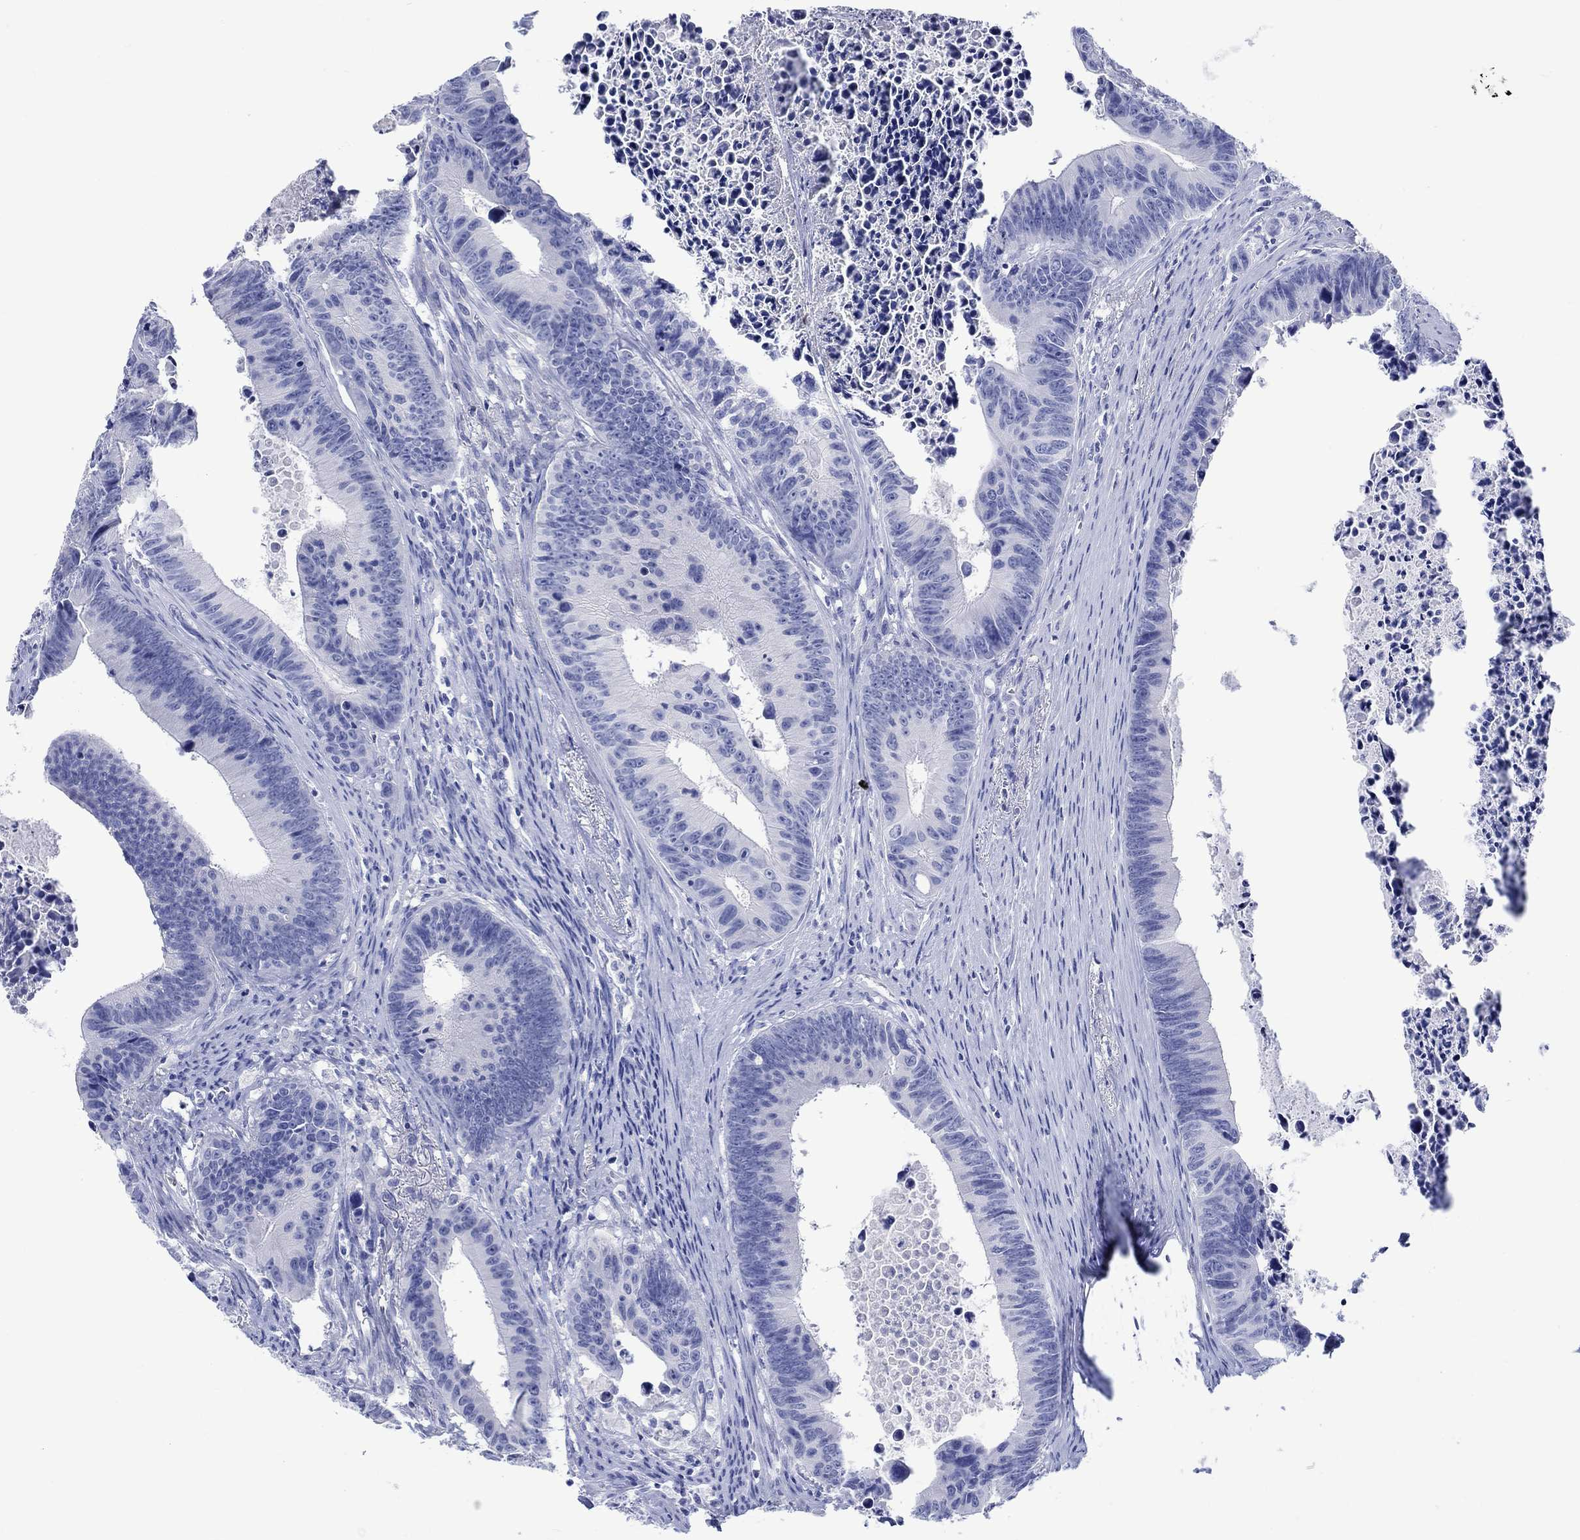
{"staining": {"intensity": "negative", "quantity": "none", "location": "none"}, "tissue": "colorectal cancer", "cell_type": "Tumor cells", "image_type": "cancer", "snomed": [{"axis": "morphology", "description": "Adenocarcinoma, NOS"}, {"axis": "topography", "description": "Colon"}], "caption": "Immunohistochemistry (IHC) micrograph of neoplastic tissue: colorectal cancer stained with DAB (3,3'-diaminobenzidine) exhibits no significant protein positivity in tumor cells.", "gene": "CACNG3", "patient": {"sex": "female", "age": 87}}